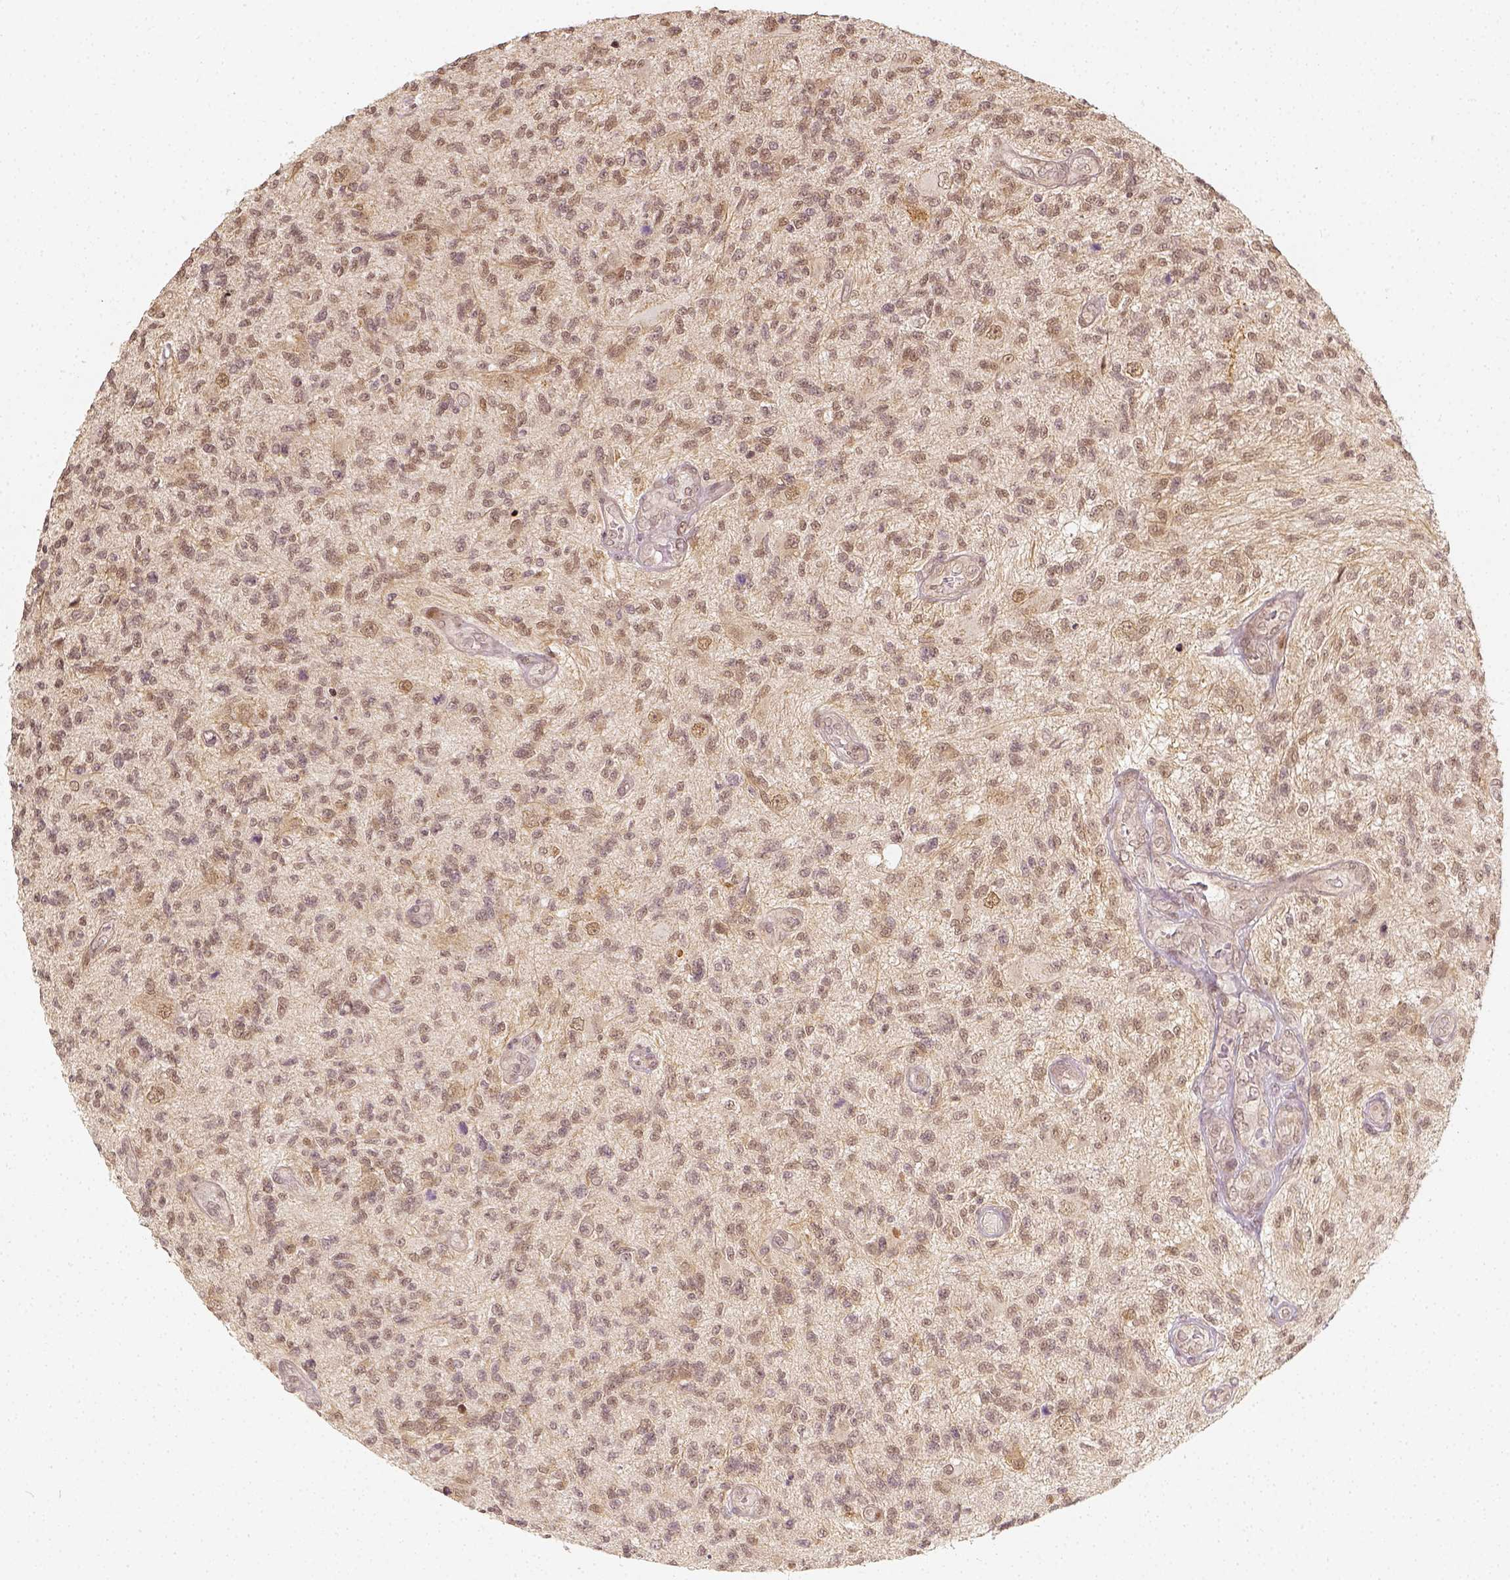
{"staining": {"intensity": "moderate", "quantity": "25%-75%", "location": "nuclear"}, "tissue": "glioma", "cell_type": "Tumor cells", "image_type": "cancer", "snomed": [{"axis": "morphology", "description": "Glioma, malignant, High grade"}, {"axis": "topography", "description": "Brain"}], "caption": "Immunohistochemical staining of glioma reveals medium levels of moderate nuclear protein staining in about 25%-75% of tumor cells. (DAB (3,3'-diaminobenzidine) IHC with brightfield microscopy, high magnification).", "gene": "ZMAT3", "patient": {"sex": "male", "age": 56}}